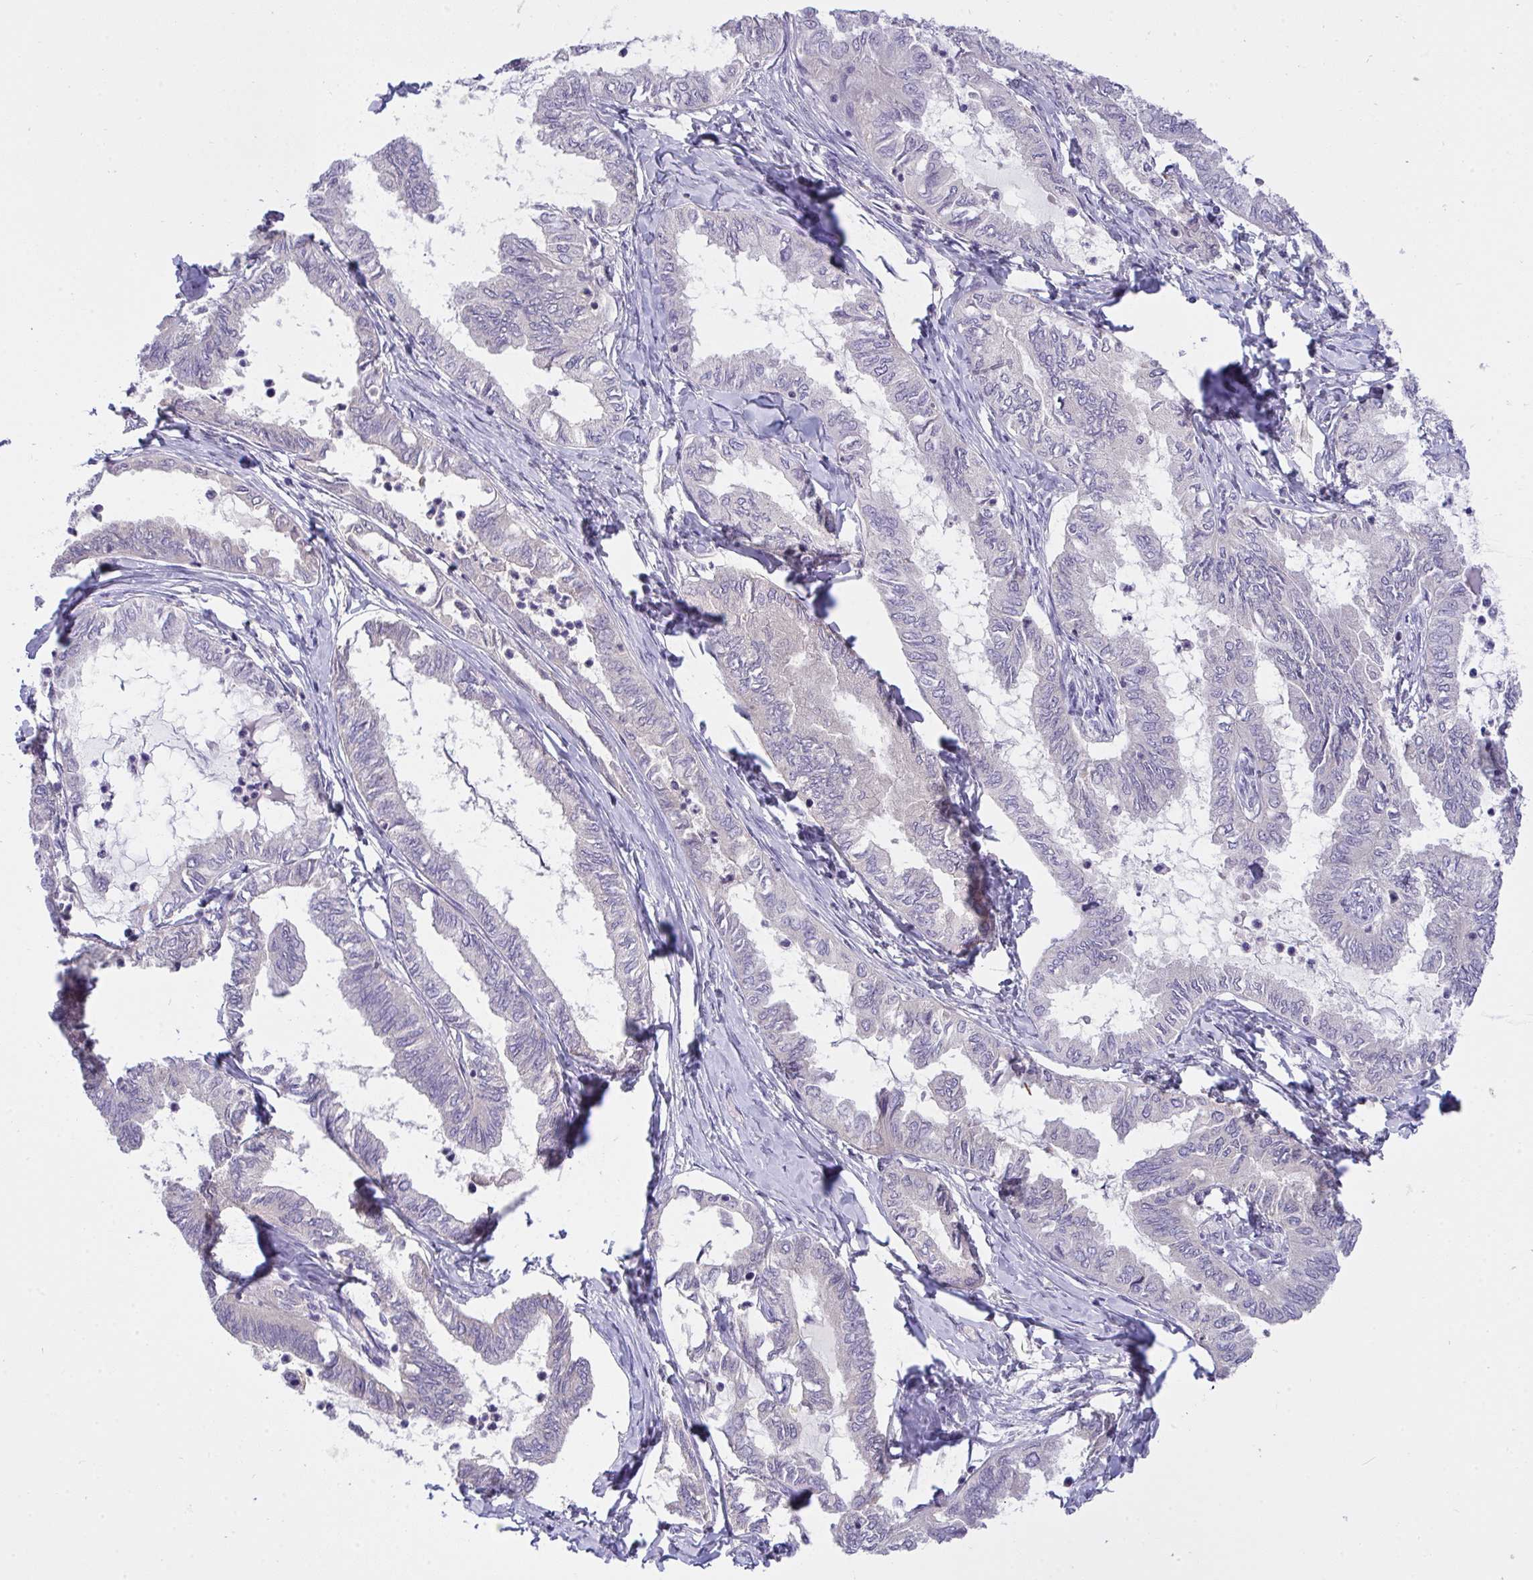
{"staining": {"intensity": "negative", "quantity": "none", "location": "none"}, "tissue": "ovarian cancer", "cell_type": "Tumor cells", "image_type": "cancer", "snomed": [{"axis": "morphology", "description": "Carcinoma, endometroid"}, {"axis": "topography", "description": "Ovary"}], "caption": "This micrograph is of endometroid carcinoma (ovarian) stained with immunohistochemistry to label a protein in brown with the nuclei are counter-stained blue. There is no expression in tumor cells.", "gene": "ZNF581", "patient": {"sex": "female", "age": 70}}